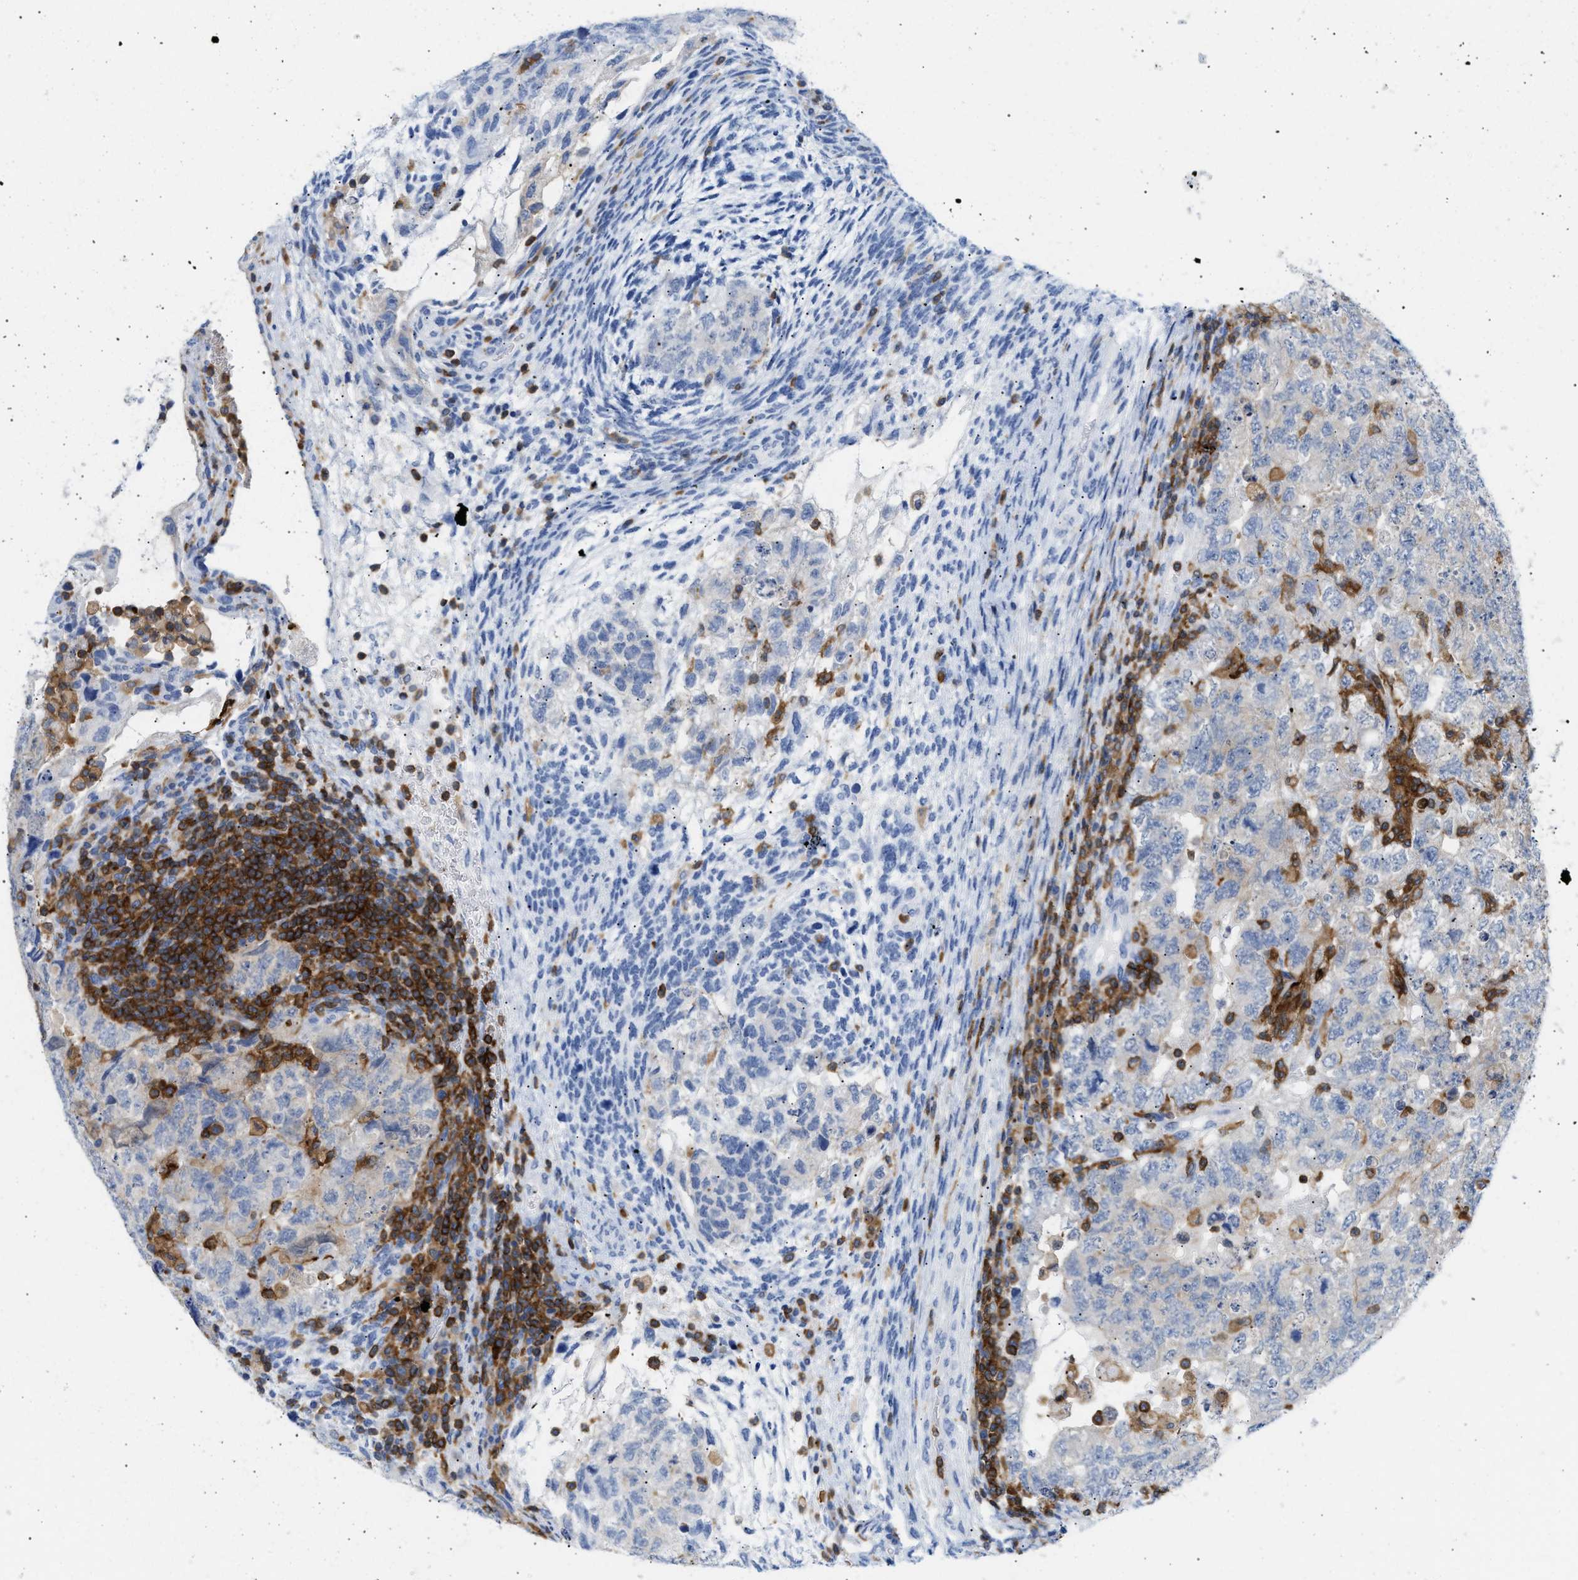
{"staining": {"intensity": "negative", "quantity": "none", "location": "none"}, "tissue": "testis cancer", "cell_type": "Tumor cells", "image_type": "cancer", "snomed": [{"axis": "morphology", "description": "Carcinoma, Embryonal, NOS"}, {"axis": "topography", "description": "Testis"}], "caption": "Immunohistochemical staining of human embryonal carcinoma (testis) demonstrates no significant staining in tumor cells.", "gene": "LCP1", "patient": {"sex": "male", "age": 36}}